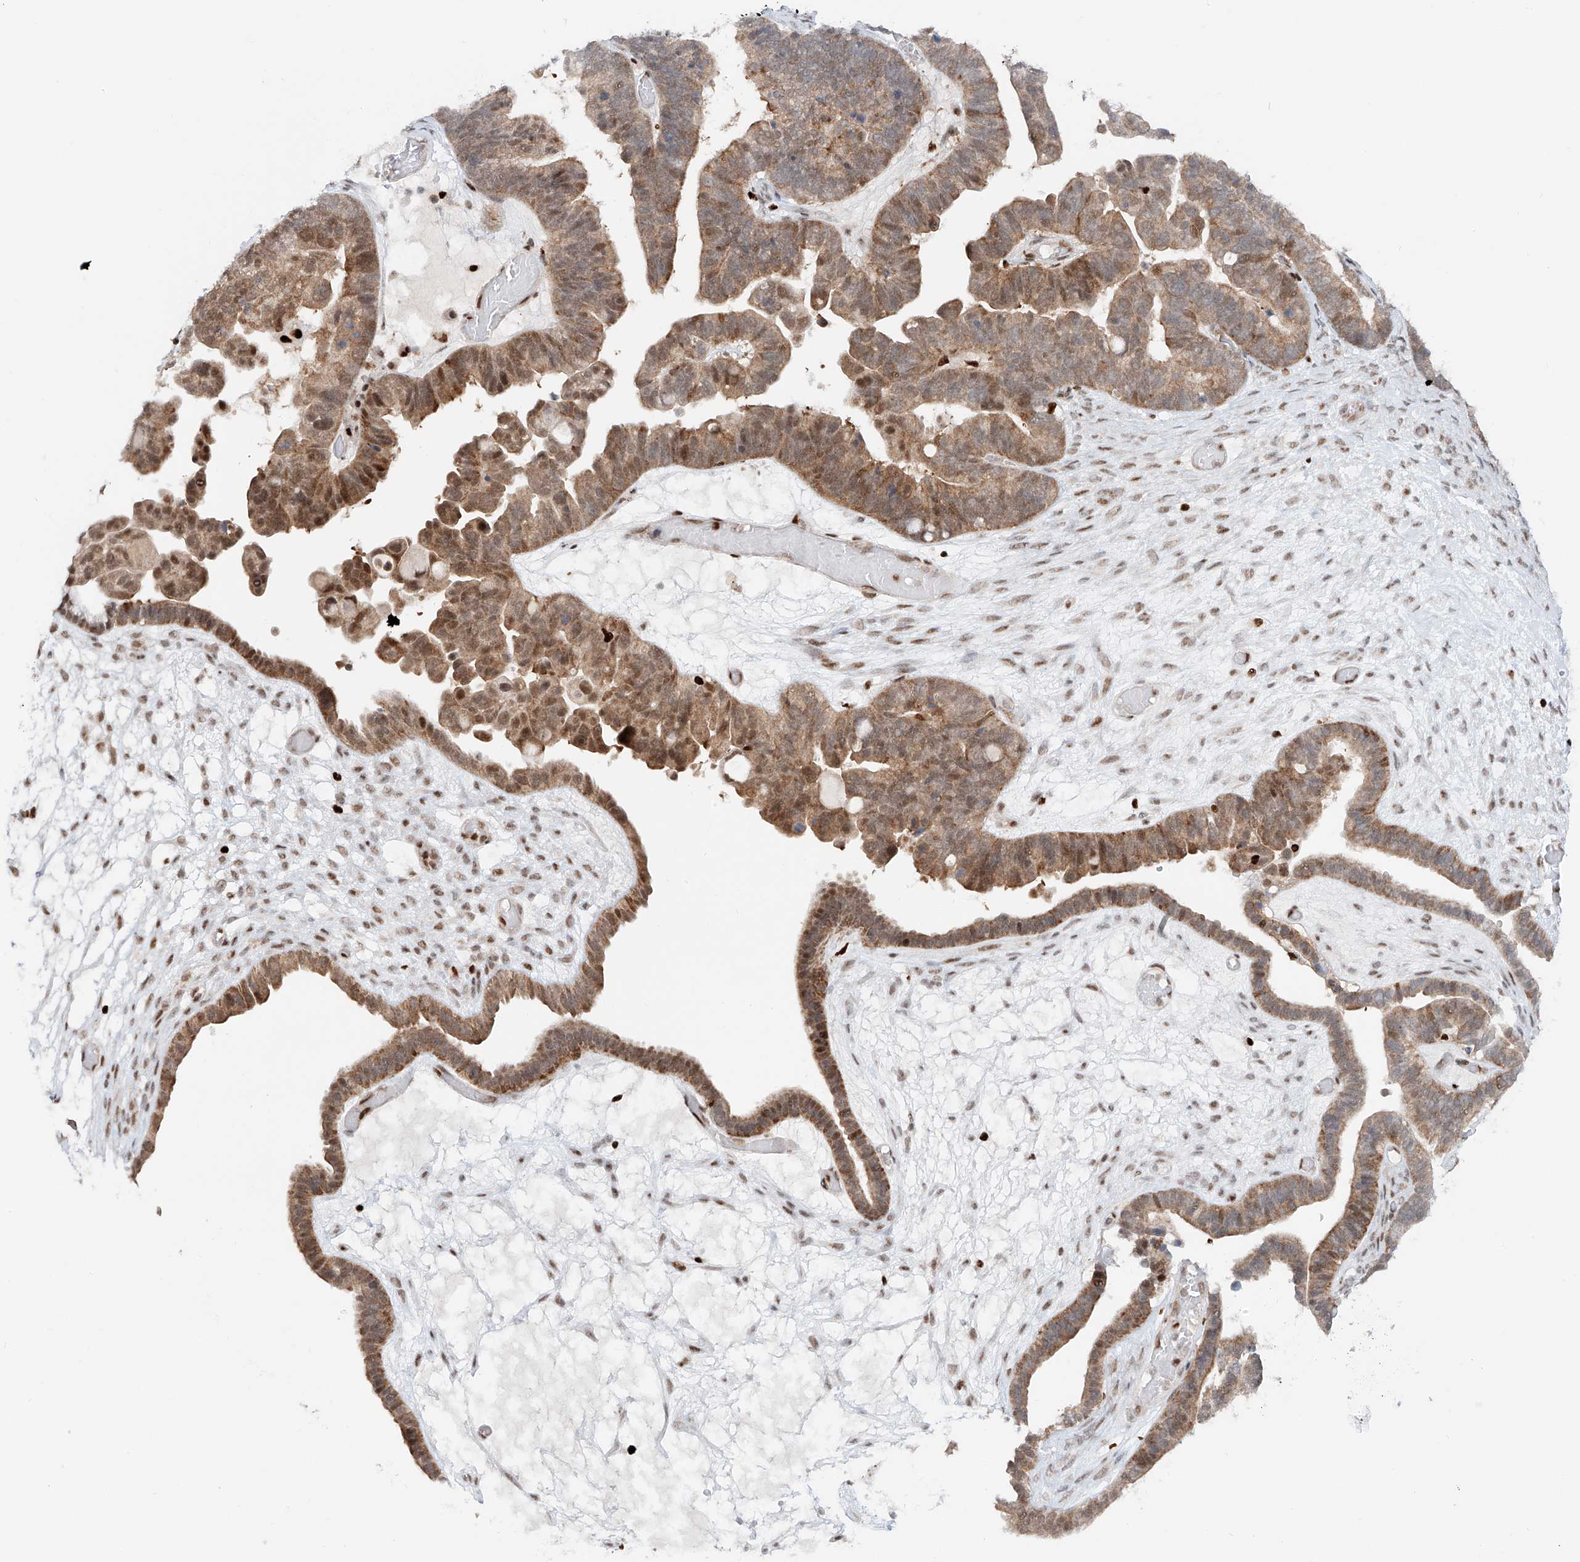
{"staining": {"intensity": "moderate", "quantity": ">75%", "location": "cytoplasmic/membranous,nuclear"}, "tissue": "ovarian cancer", "cell_type": "Tumor cells", "image_type": "cancer", "snomed": [{"axis": "morphology", "description": "Cystadenocarcinoma, serous, NOS"}, {"axis": "topography", "description": "Ovary"}], "caption": "Immunohistochemistry (DAB) staining of serous cystadenocarcinoma (ovarian) displays moderate cytoplasmic/membranous and nuclear protein staining in about >75% of tumor cells.", "gene": "DZIP1L", "patient": {"sex": "female", "age": 56}}